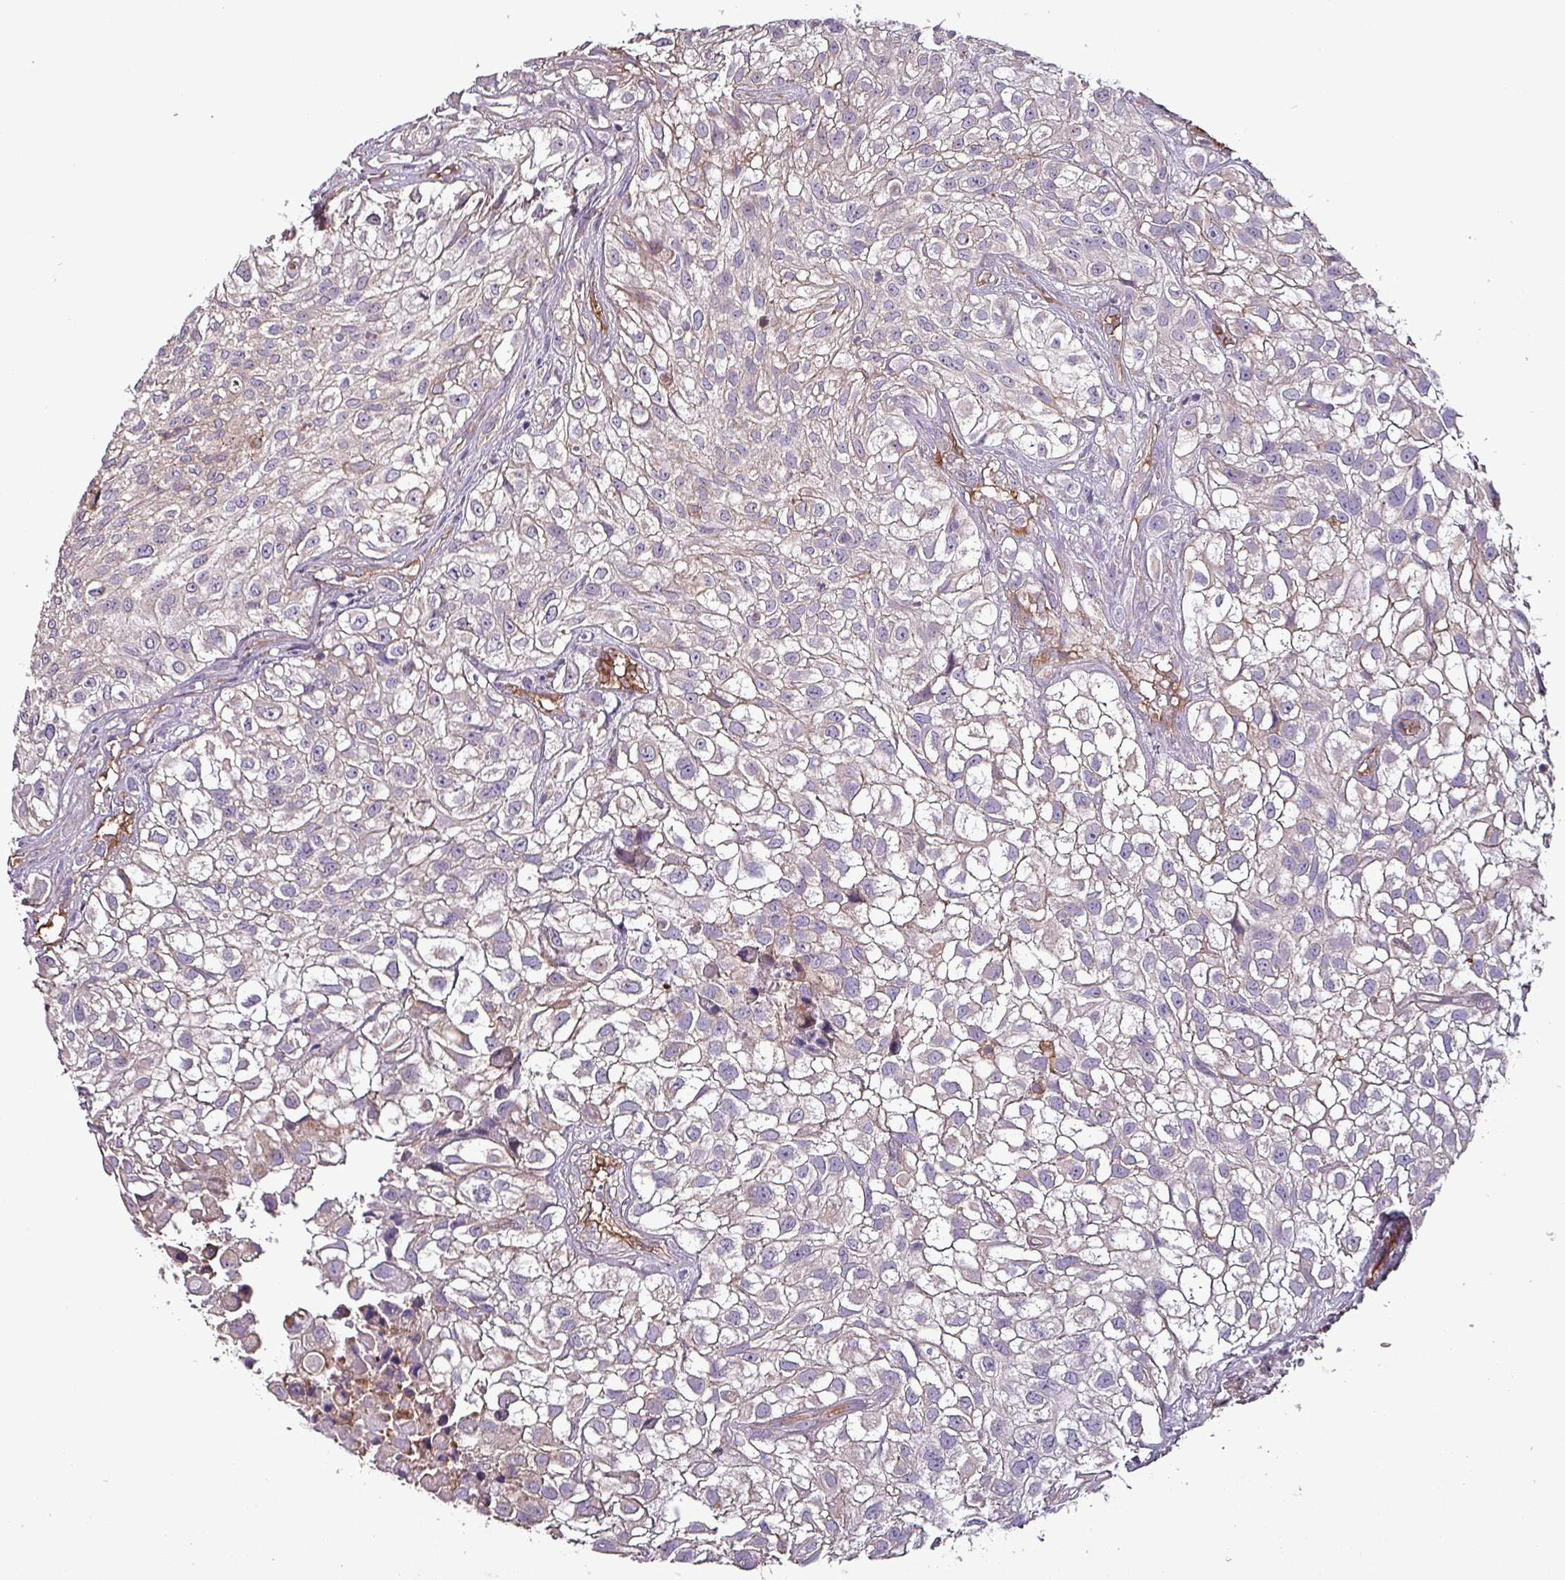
{"staining": {"intensity": "negative", "quantity": "none", "location": "none"}, "tissue": "urothelial cancer", "cell_type": "Tumor cells", "image_type": "cancer", "snomed": [{"axis": "morphology", "description": "Urothelial carcinoma, High grade"}, {"axis": "topography", "description": "Urinary bladder"}], "caption": "Urothelial cancer stained for a protein using immunohistochemistry (IHC) reveals no positivity tumor cells.", "gene": "SCIN", "patient": {"sex": "male", "age": 56}}